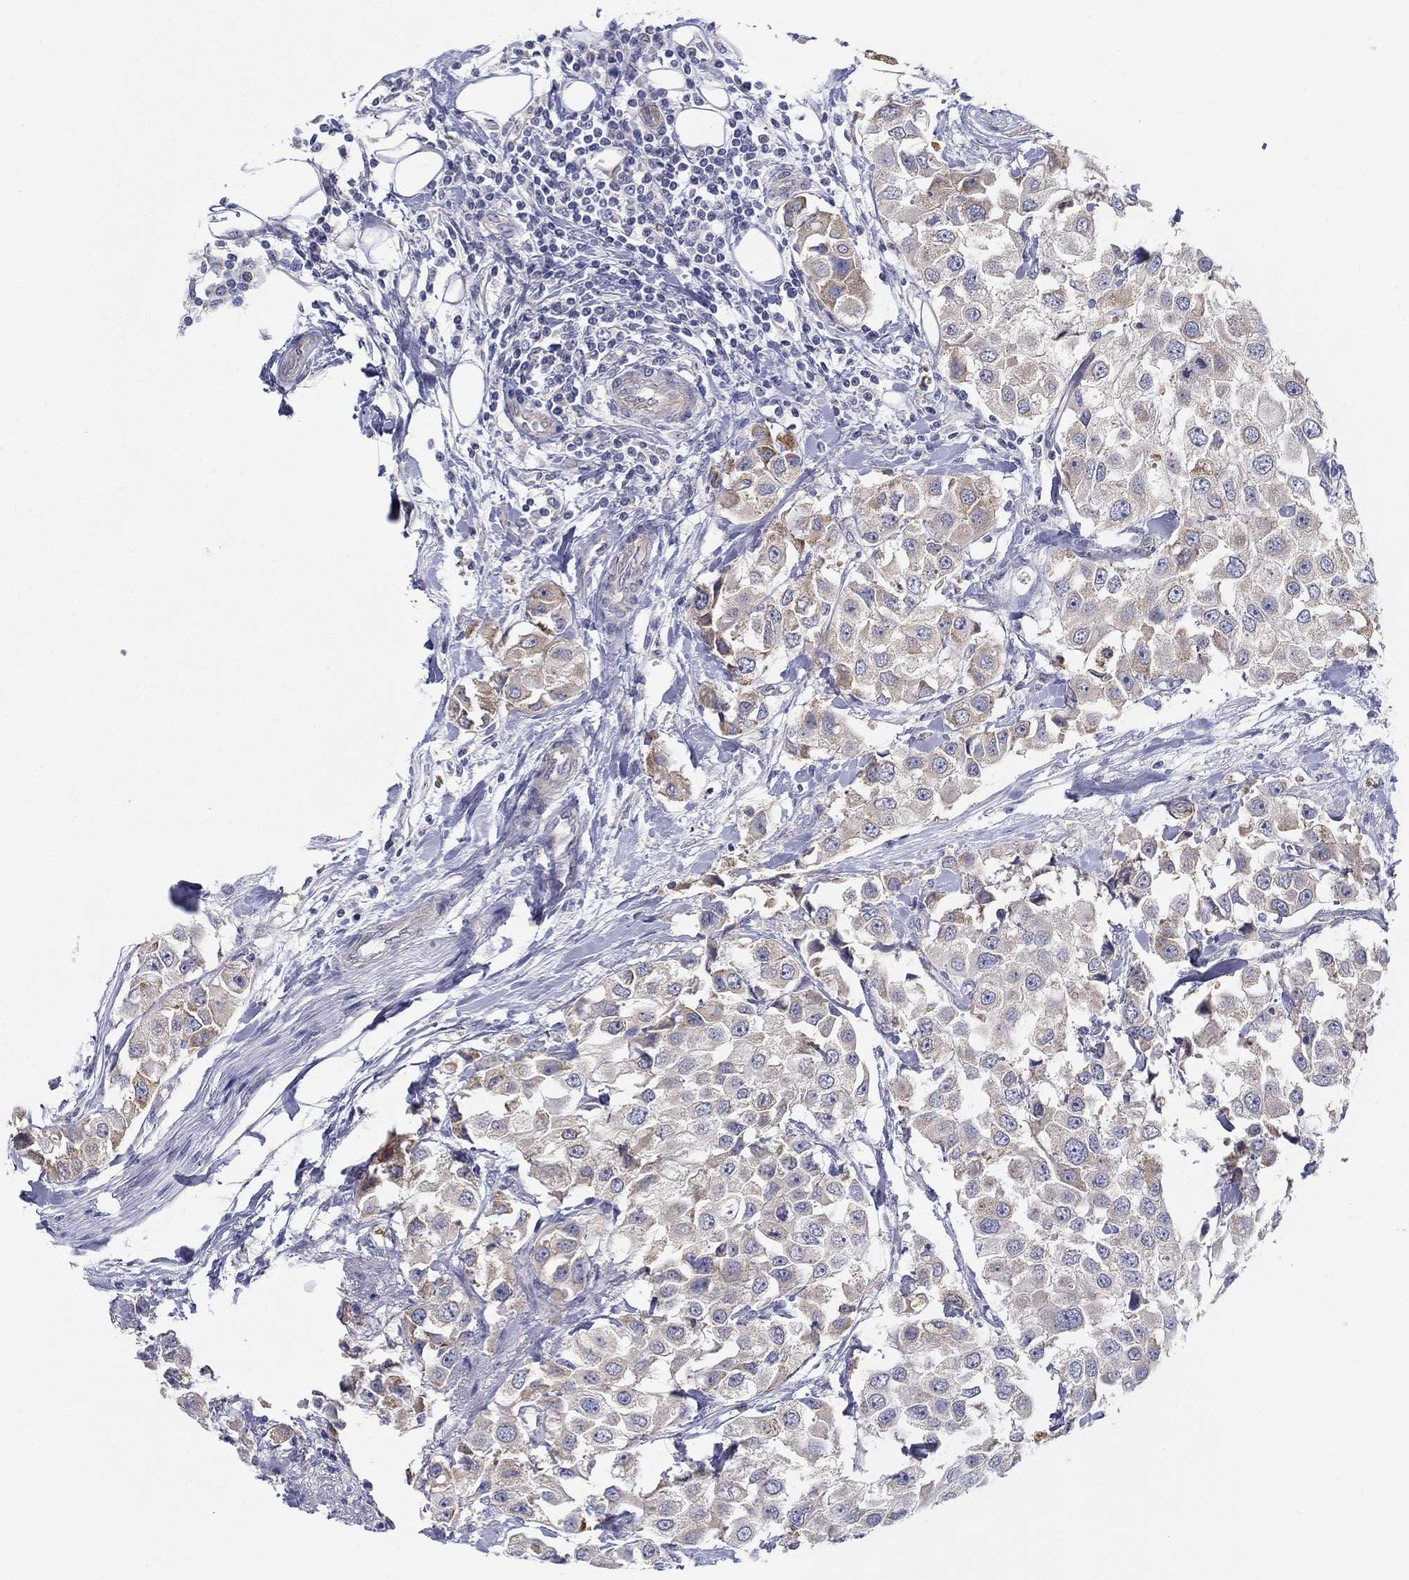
{"staining": {"intensity": "weak", "quantity": ">75%", "location": "cytoplasmic/membranous"}, "tissue": "urothelial cancer", "cell_type": "Tumor cells", "image_type": "cancer", "snomed": [{"axis": "morphology", "description": "Urothelial carcinoma, High grade"}, {"axis": "topography", "description": "Urinary bladder"}], "caption": "Immunohistochemical staining of human high-grade urothelial carcinoma reveals low levels of weak cytoplasmic/membranous positivity in approximately >75% of tumor cells.", "gene": "ERMP1", "patient": {"sex": "female", "age": 64}}